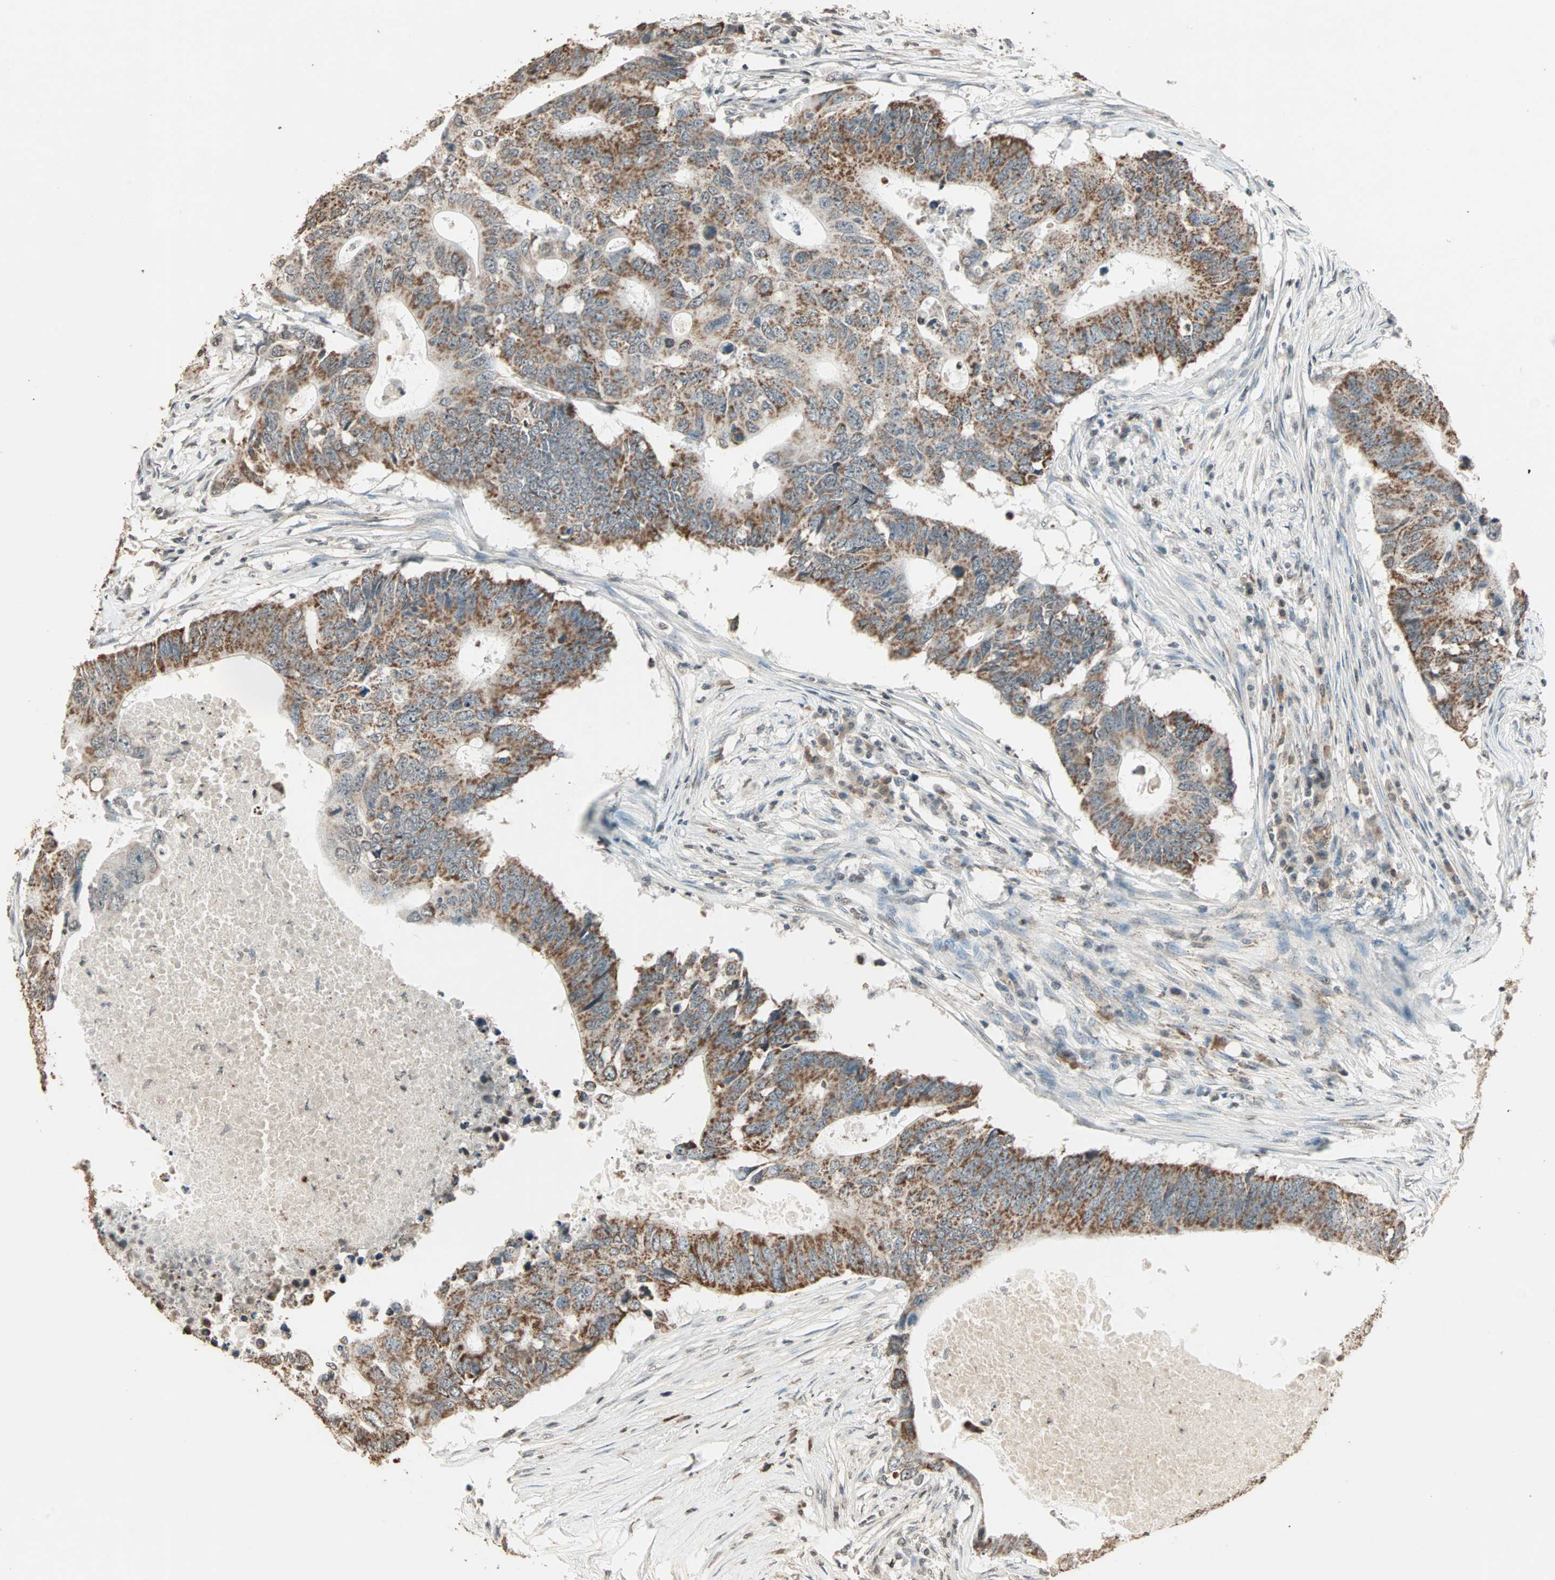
{"staining": {"intensity": "moderate", "quantity": ">75%", "location": "cytoplasmic/membranous"}, "tissue": "colorectal cancer", "cell_type": "Tumor cells", "image_type": "cancer", "snomed": [{"axis": "morphology", "description": "Adenocarcinoma, NOS"}, {"axis": "topography", "description": "Colon"}], "caption": "Immunohistochemistry (IHC) histopathology image of neoplastic tissue: human colorectal cancer (adenocarcinoma) stained using immunohistochemistry (IHC) shows medium levels of moderate protein expression localized specifically in the cytoplasmic/membranous of tumor cells, appearing as a cytoplasmic/membranous brown color.", "gene": "PRELID1", "patient": {"sex": "male", "age": 71}}